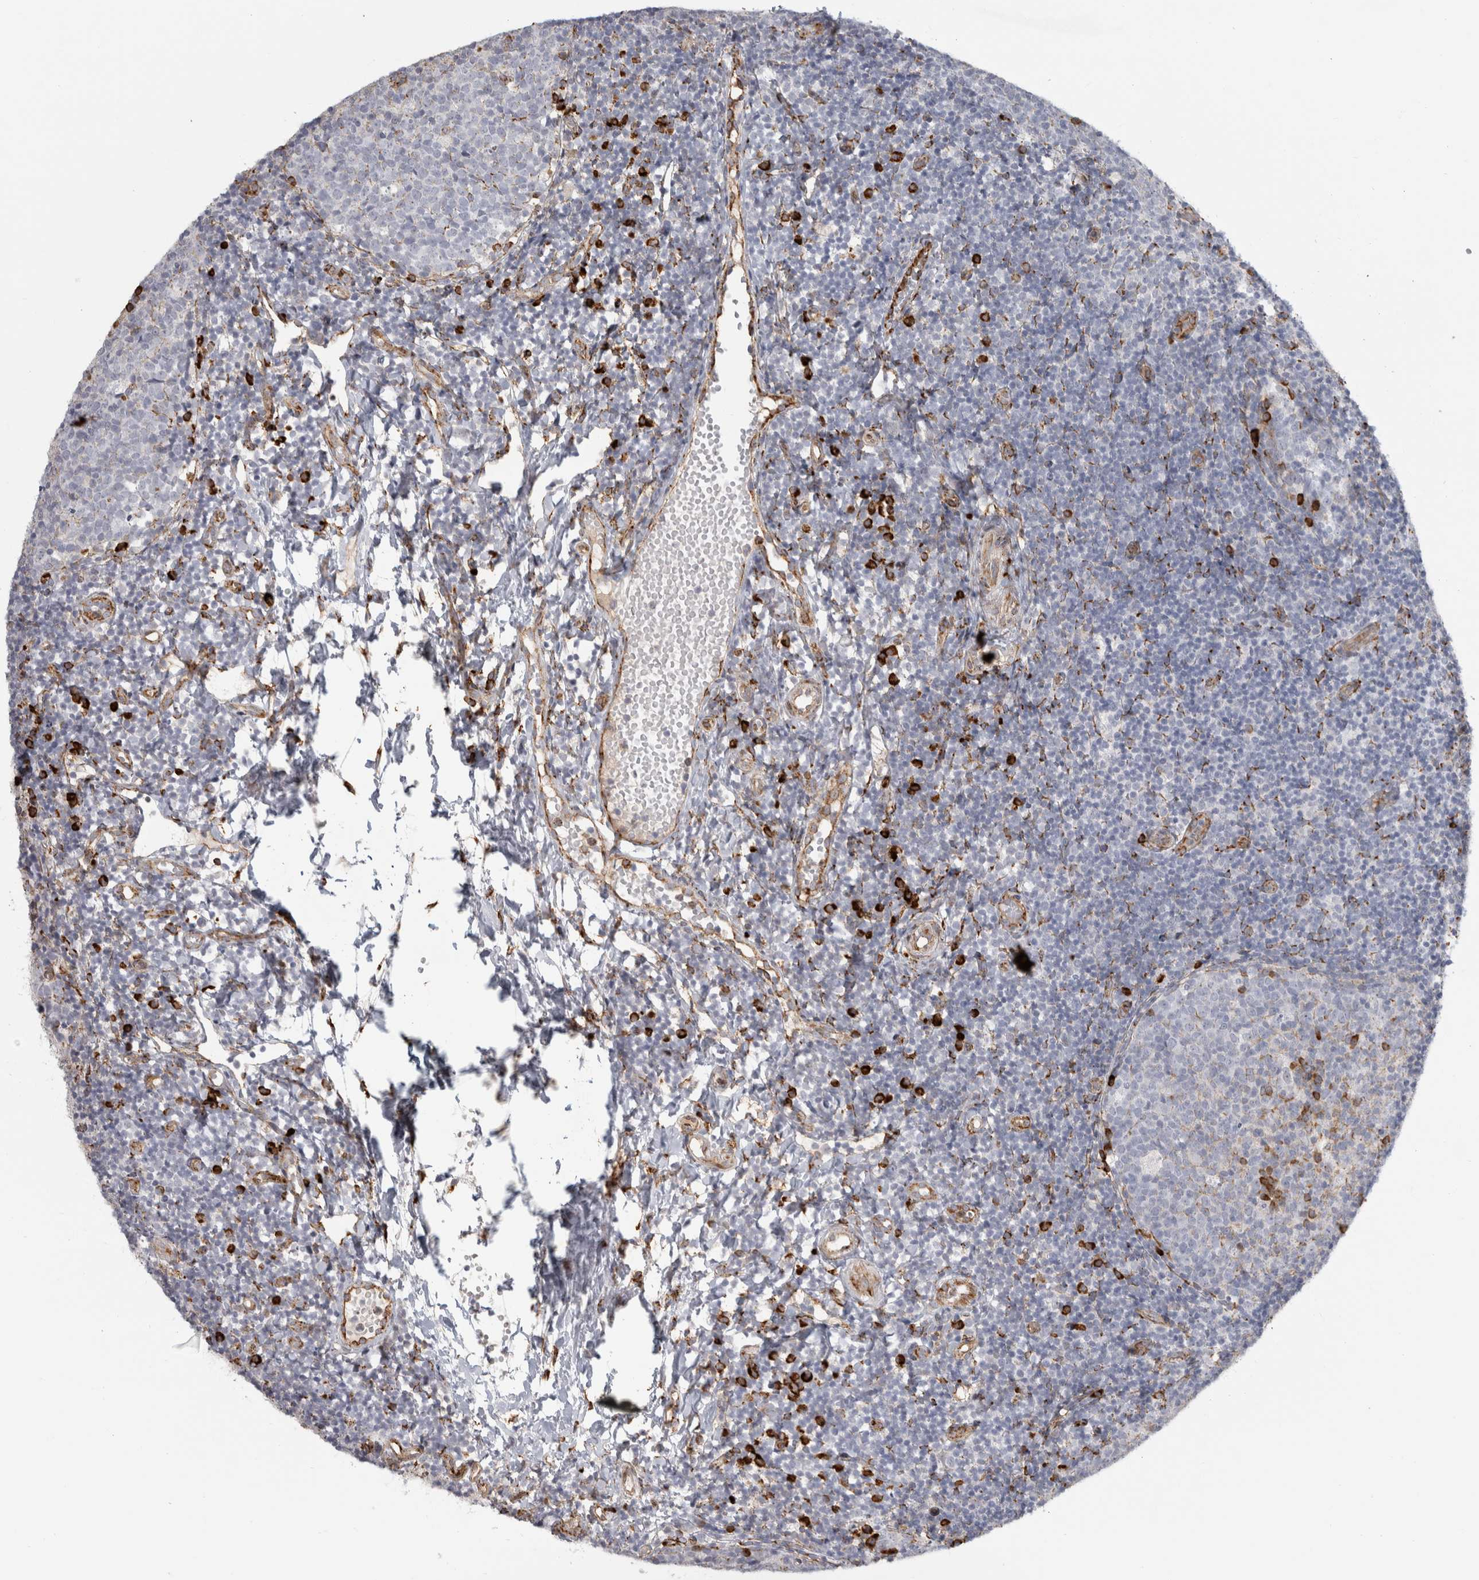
{"staining": {"intensity": "strong", "quantity": "<25%", "location": "cytoplasmic/membranous"}, "tissue": "tonsil", "cell_type": "Germinal center cells", "image_type": "normal", "snomed": [{"axis": "morphology", "description": "Normal tissue, NOS"}, {"axis": "topography", "description": "Tonsil"}], "caption": "Strong cytoplasmic/membranous protein positivity is appreciated in about <25% of germinal center cells in tonsil.", "gene": "OSTN", "patient": {"sex": "female", "age": 19}}